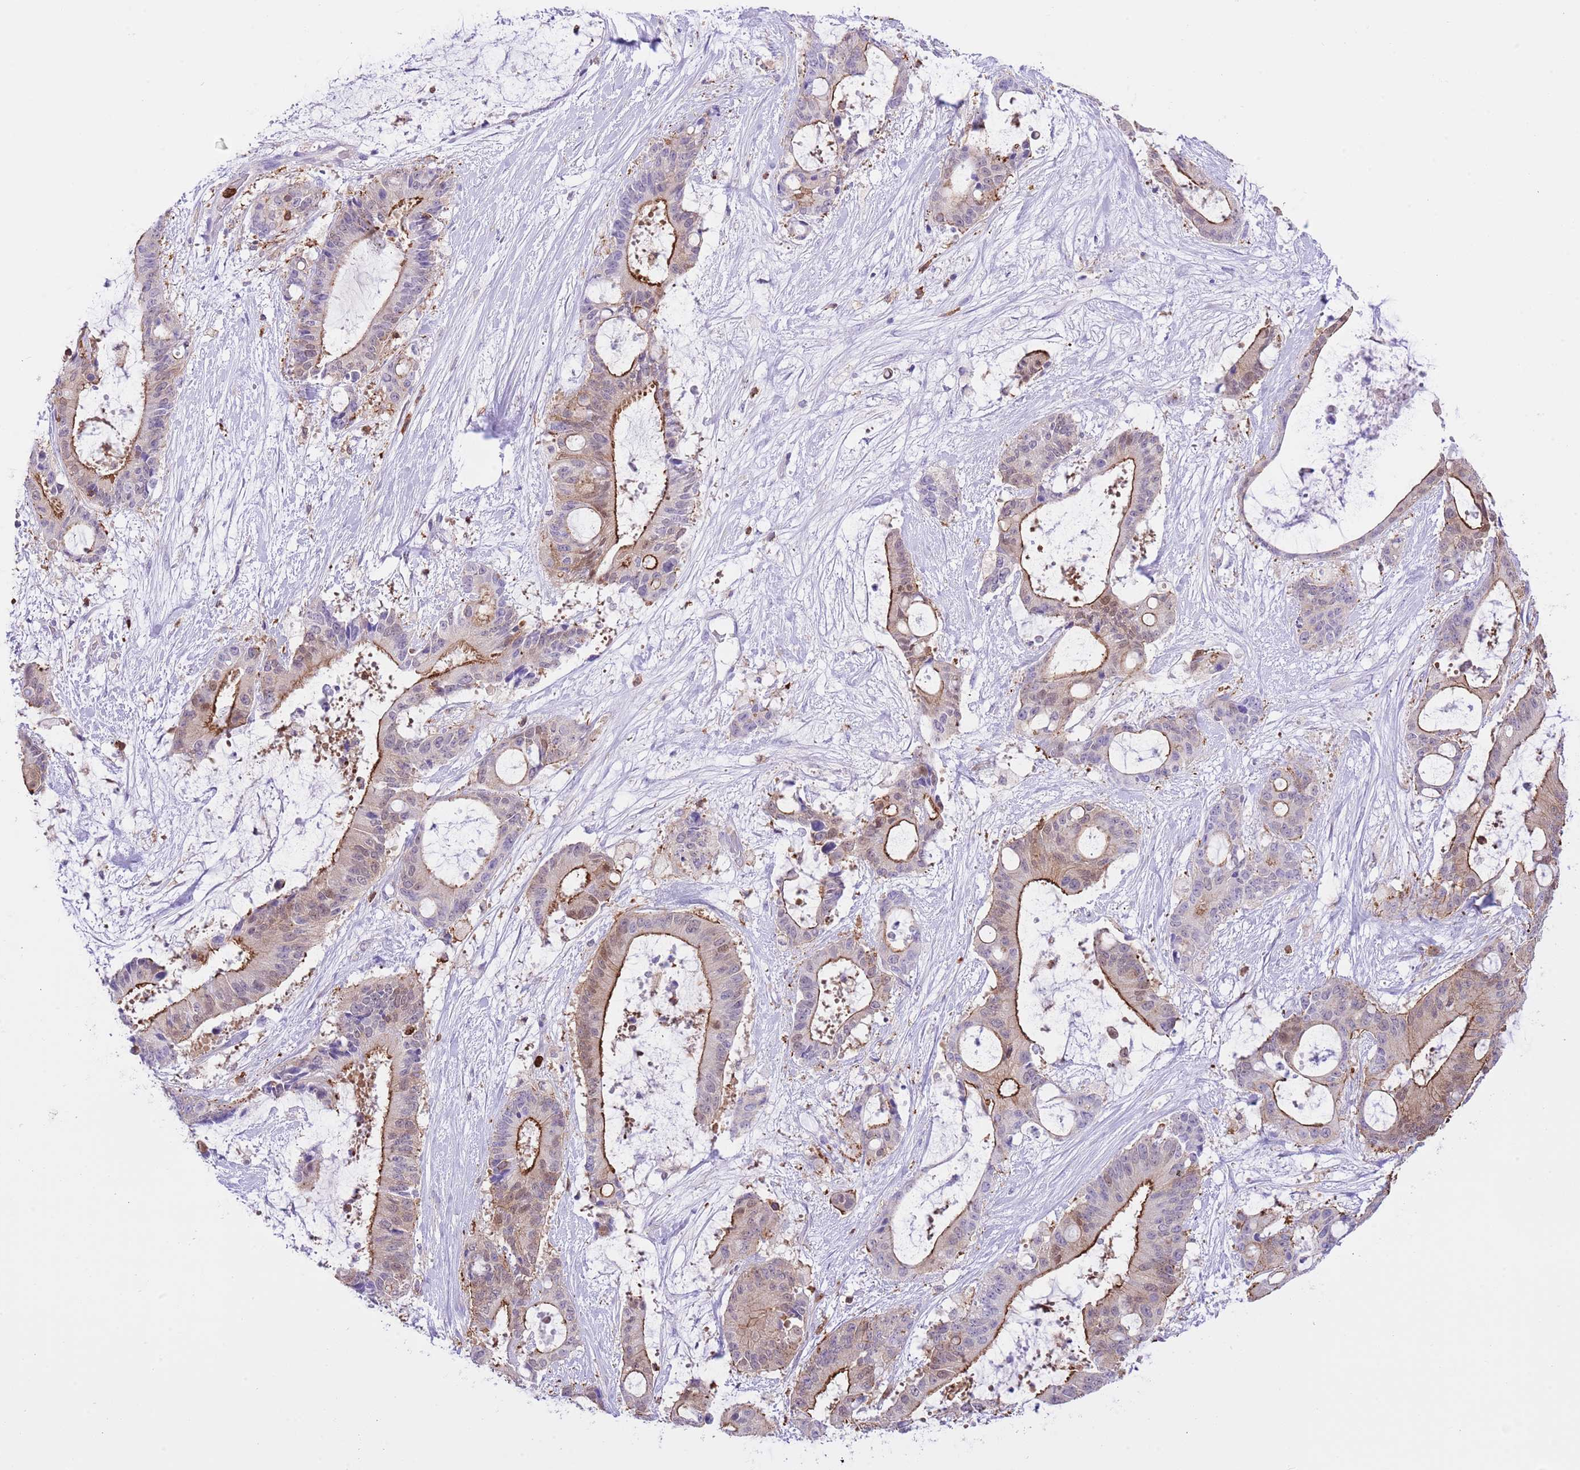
{"staining": {"intensity": "moderate", "quantity": "25%-75%", "location": "cytoplasmic/membranous"}, "tissue": "liver cancer", "cell_type": "Tumor cells", "image_type": "cancer", "snomed": [{"axis": "morphology", "description": "Normal tissue, NOS"}, {"axis": "morphology", "description": "Cholangiocarcinoma"}, {"axis": "topography", "description": "Liver"}, {"axis": "topography", "description": "Peripheral nerve tissue"}], "caption": "Immunohistochemical staining of human liver cancer displays medium levels of moderate cytoplasmic/membranous protein staining in about 25%-75% of tumor cells. The staining was performed using DAB (3,3'-diaminobenzidine) to visualize the protein expression in brown, while the nuclei were stained in blue with hematoxylin (Magnification: 20x).", "gene": "EFHD2", "patient": {"sex": "female", "age": 73}}